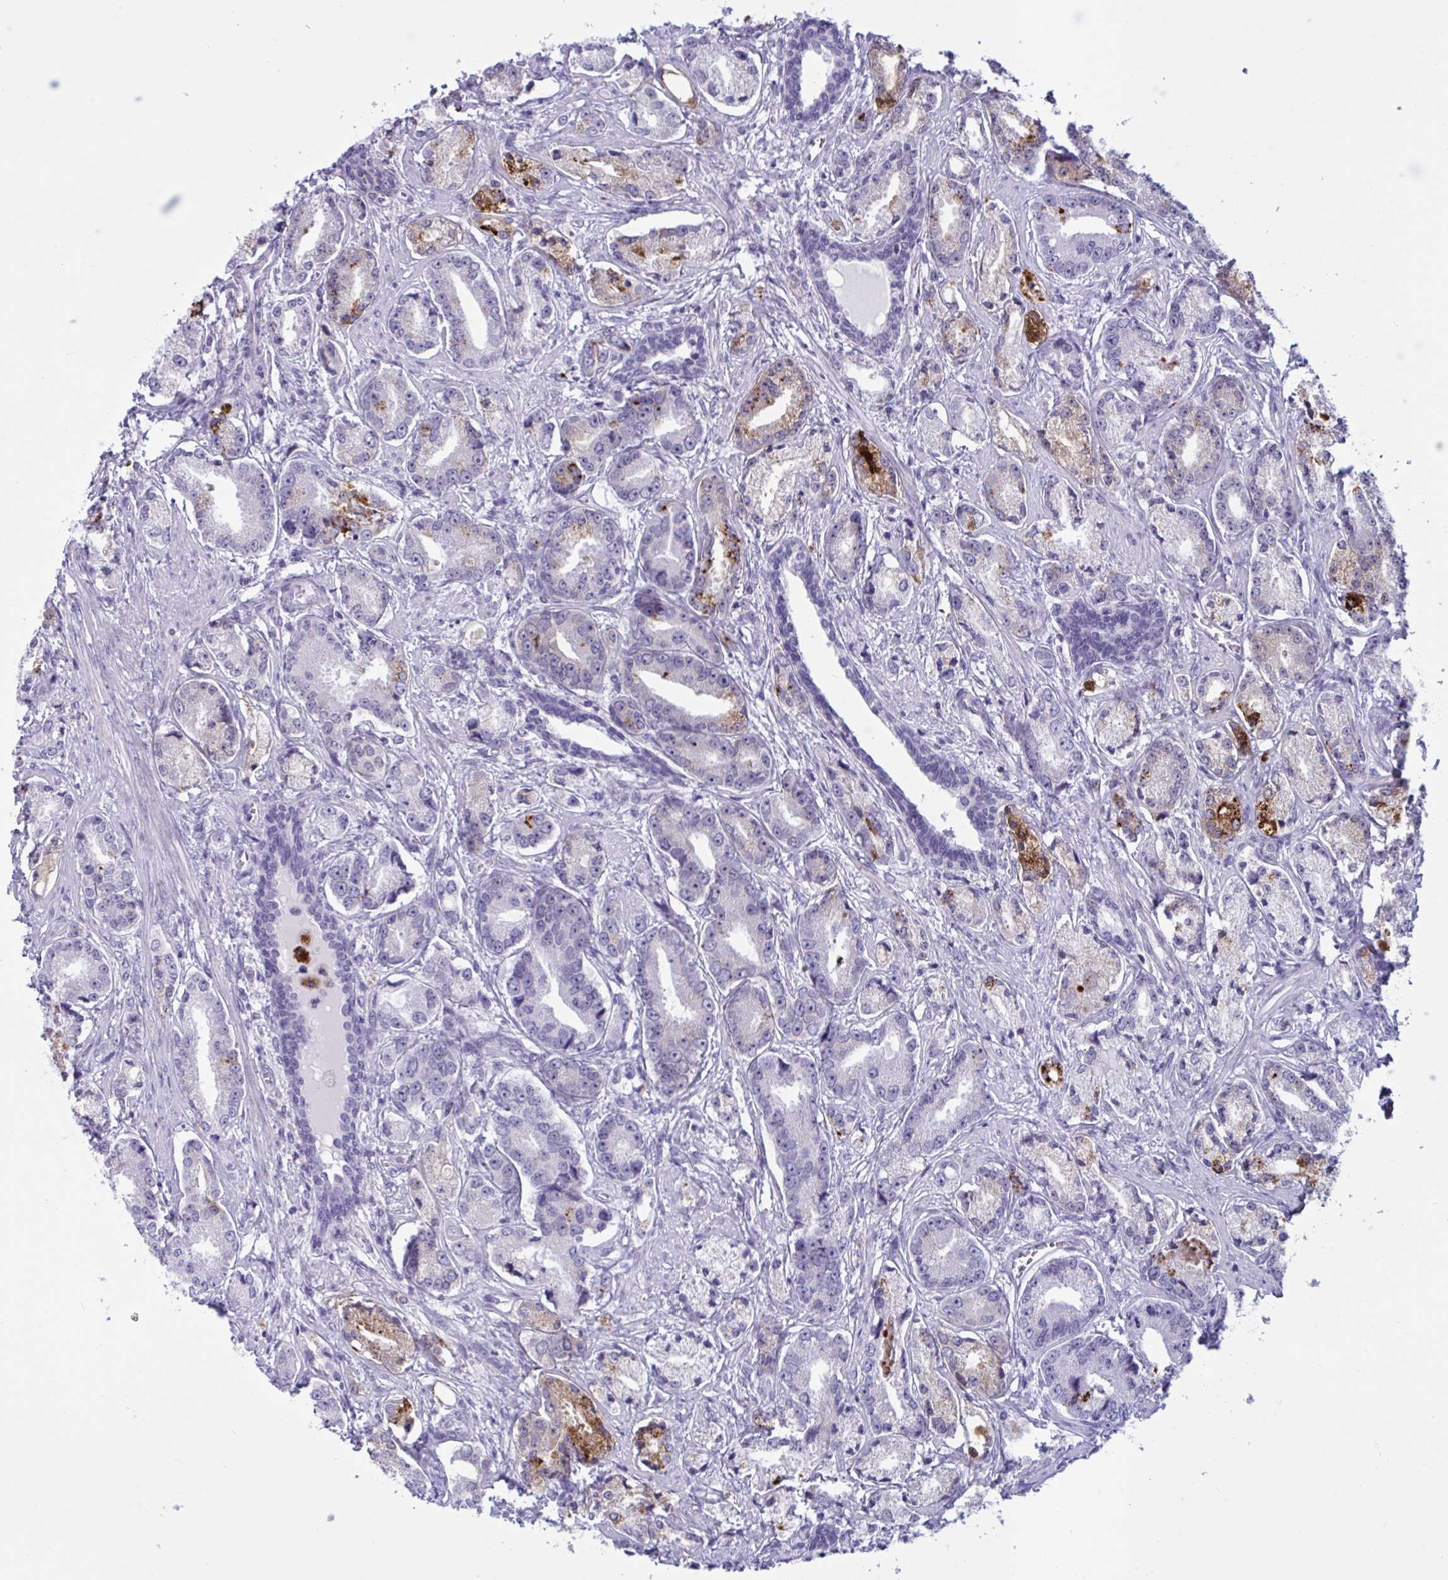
{"staining": {"intensity": "strong", "quantity": "<25%", "location": "cytoplasmic/membranous"}, "tissue": "prostate cancer", "cell_type": "Tumor cells", "image_type": "cancer", "snomed": [{"axis": "morphology", "description": "Adenocarcinoma, High grade"}, {"axis": "topography", "description": "Prostate and seminal vesicle, NOS"}], "caption": "Prostate cancer stained with DAB IHC displays medium levels of strong cytoplasmic/membranous expression in approximately <25% of tumor cells.", "gene": "DOCK11", "patient": {"sex": "male", "age": 61}}